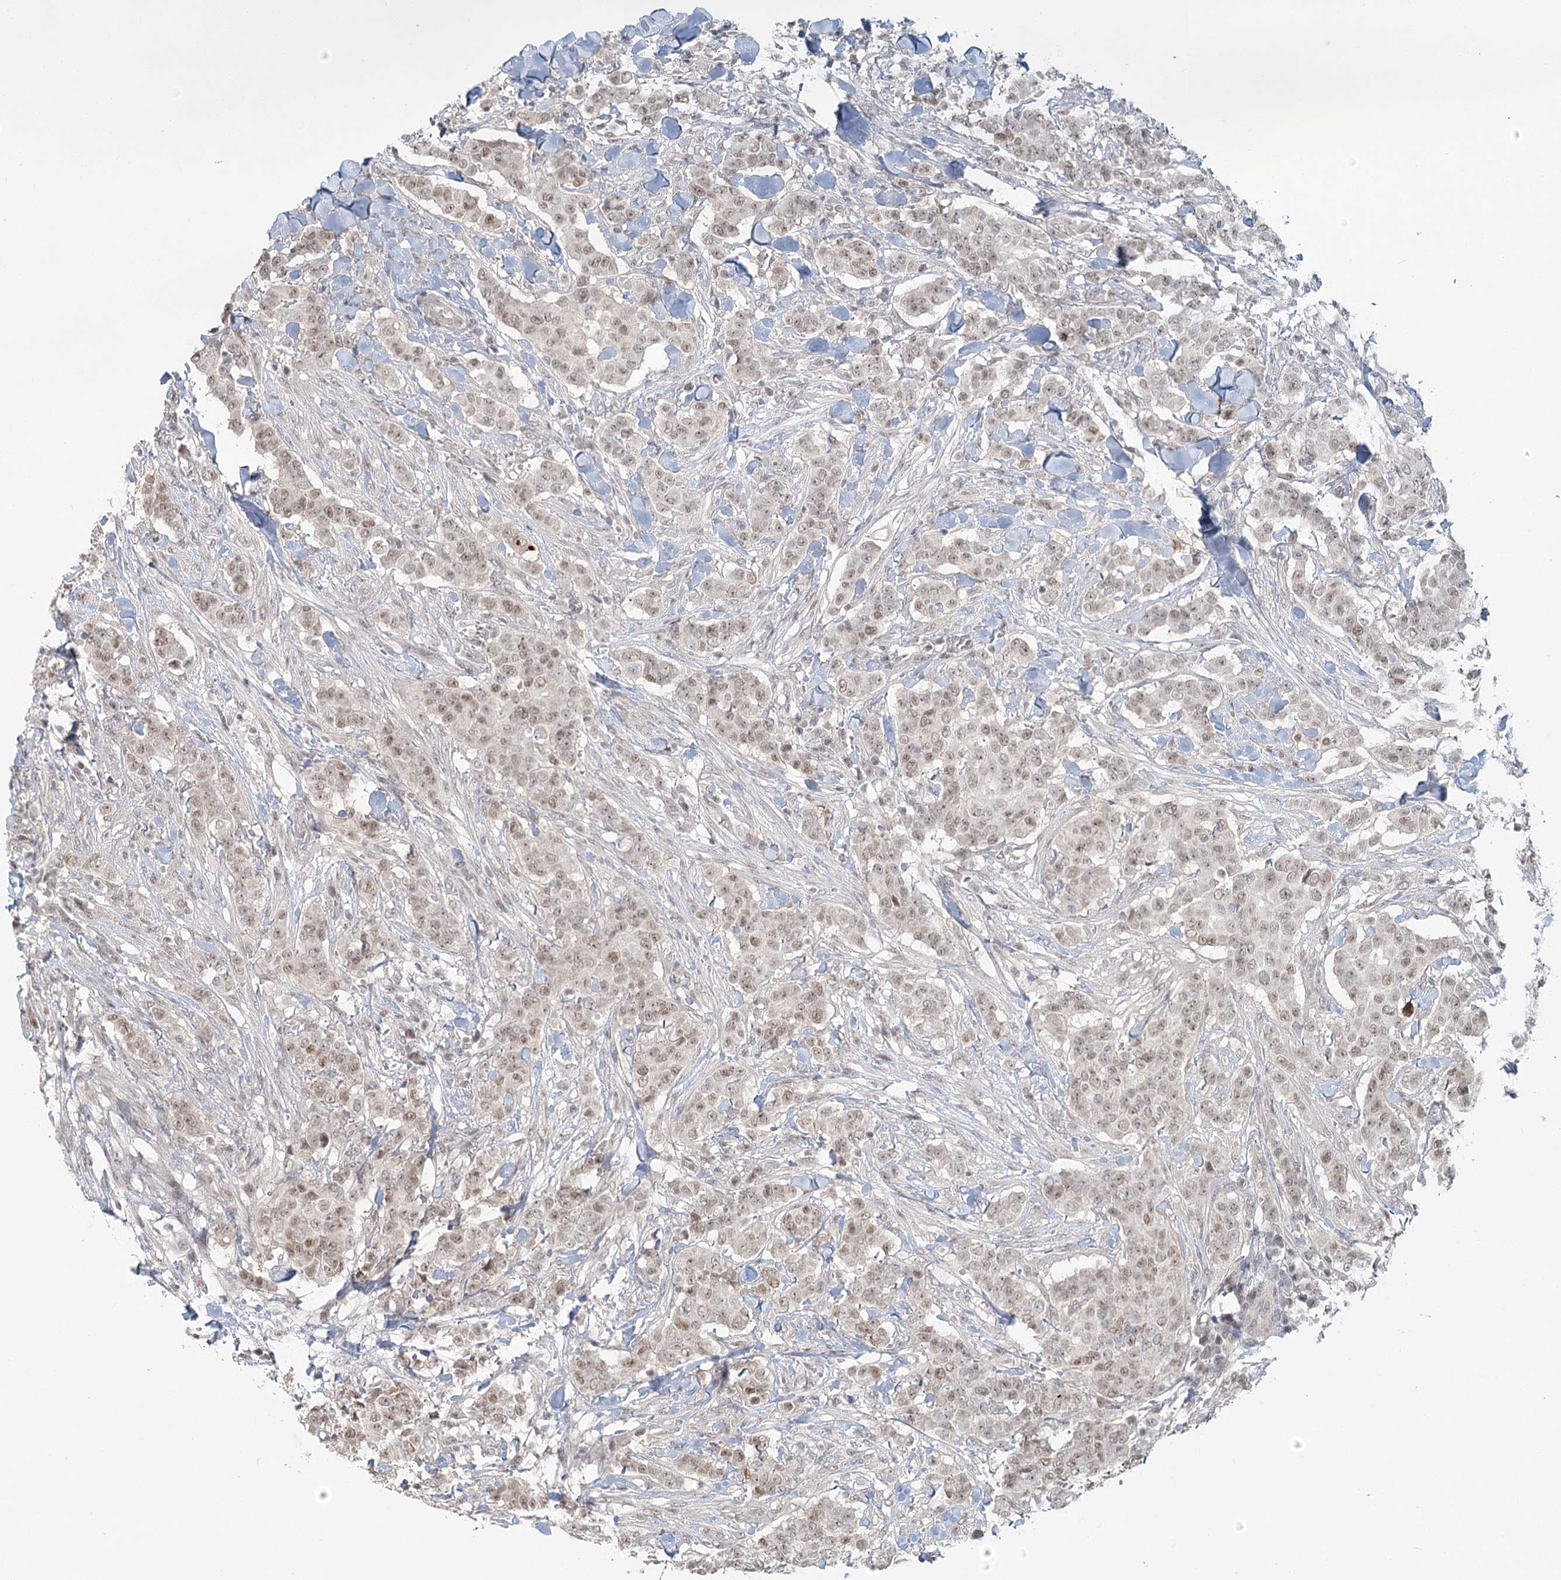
{"staining": {"intensity": "weak", "quantity": ">75%", "location": "nuclear"}, "tissue": "breast cancer", "cell_type": "Tumor cells", "image_type": "cancer", "snomed": [{"axis": "morphology", "description": "Duct carcinoma"}, {"axis": "topography", "description": "Breast"}], "caption": "Breast cancer stained with a protein marker displays weak staining in tumor cells.", "gene": "R3HCC1L", "patient": {"sex": "female", "age": 40}}